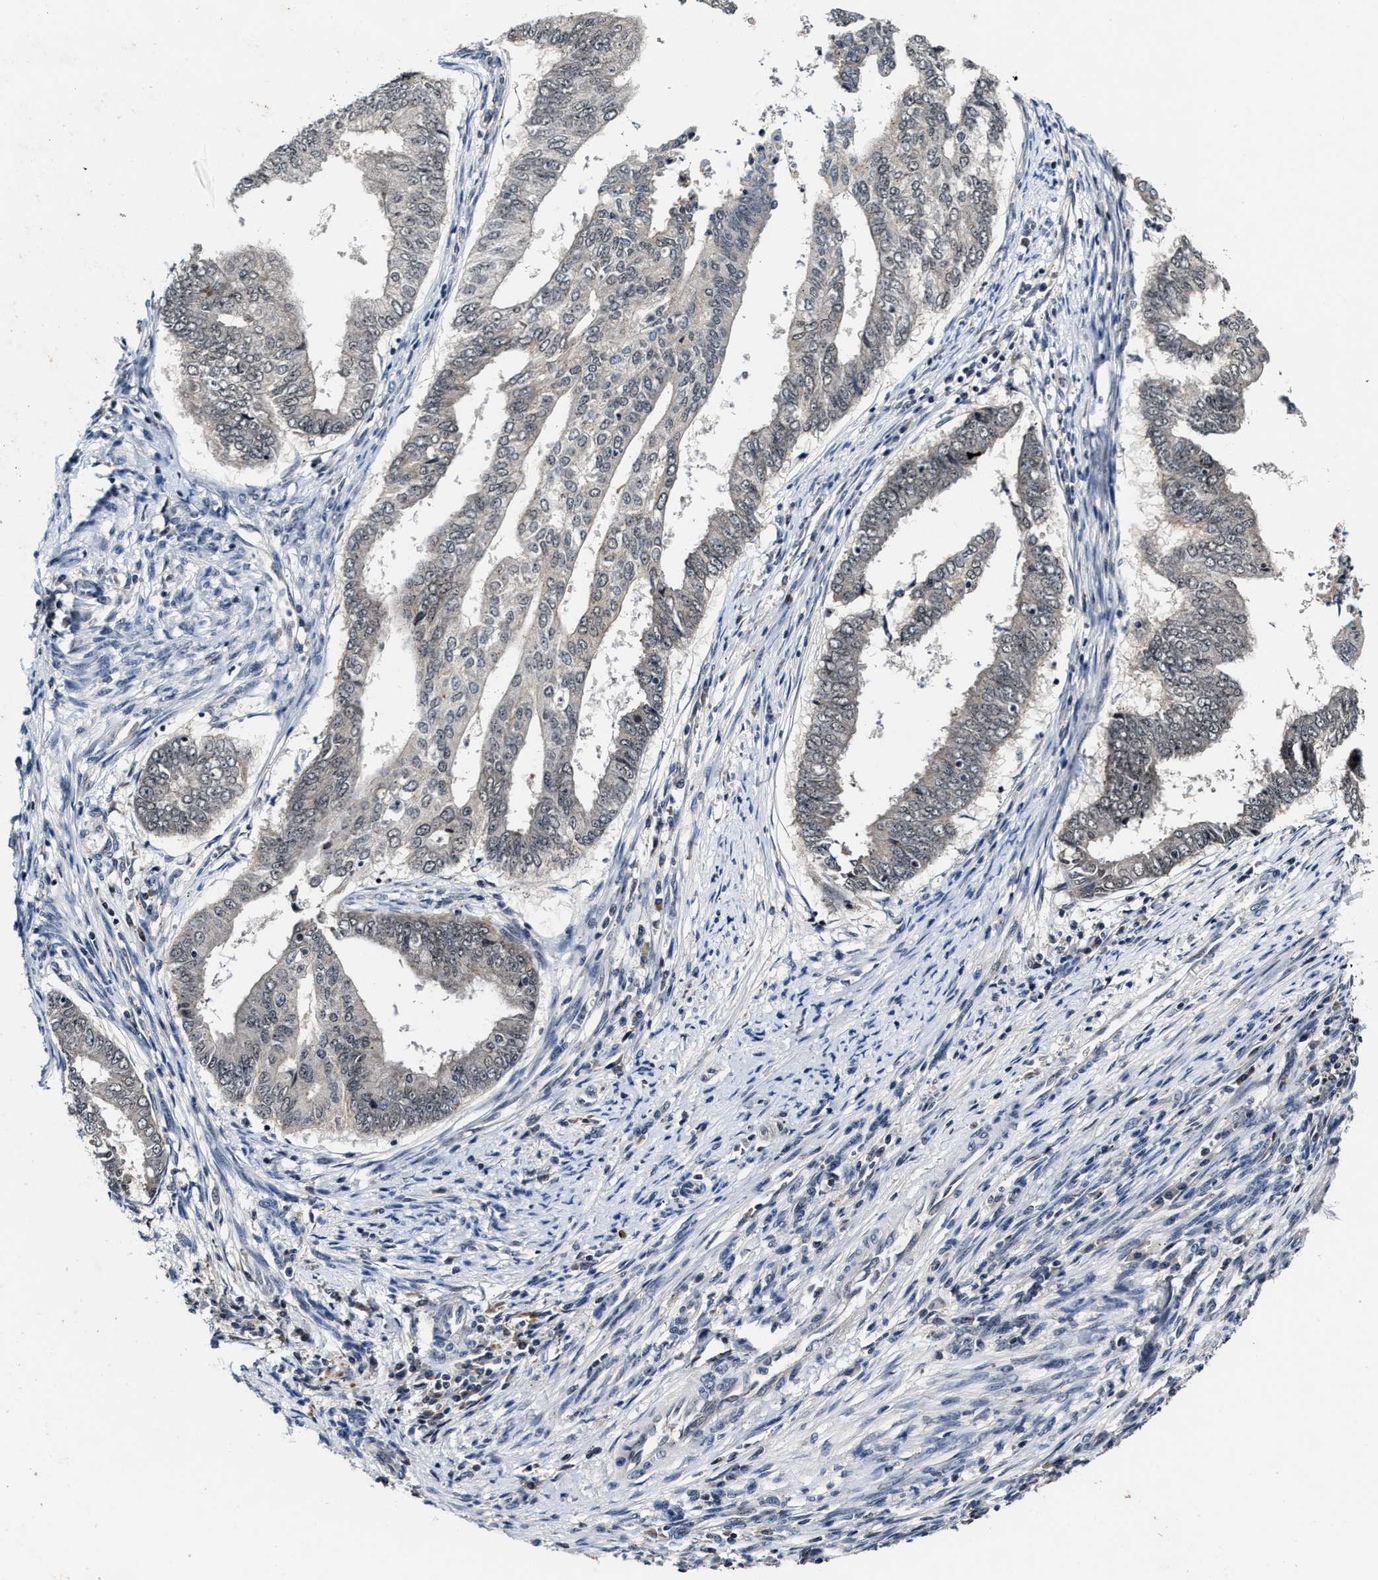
{"staining": {"intensity": "negative", "quantity": "none", "location": "none"}, "tissue": "endometrial cancer", "cell_type": "Tumor cells", "image_type": "cancer", "snomed": [{"axis": "morphology", "description": "Polyp, NOS"}, {"axis": "morphology", "description": "Adenocarcinoma, NOS"}, {"axis": "morphology", "description": "Adenoma, NOS"}, {"axis": "topography", "description": "Endometrium"}], "caption": "An IHC photomicrograph of endometrial cancer is shown. There is no staining in tumor cells of endometrial cancer.", "gene": "INIP", "patient": {"sex": "female", "age": 79}}